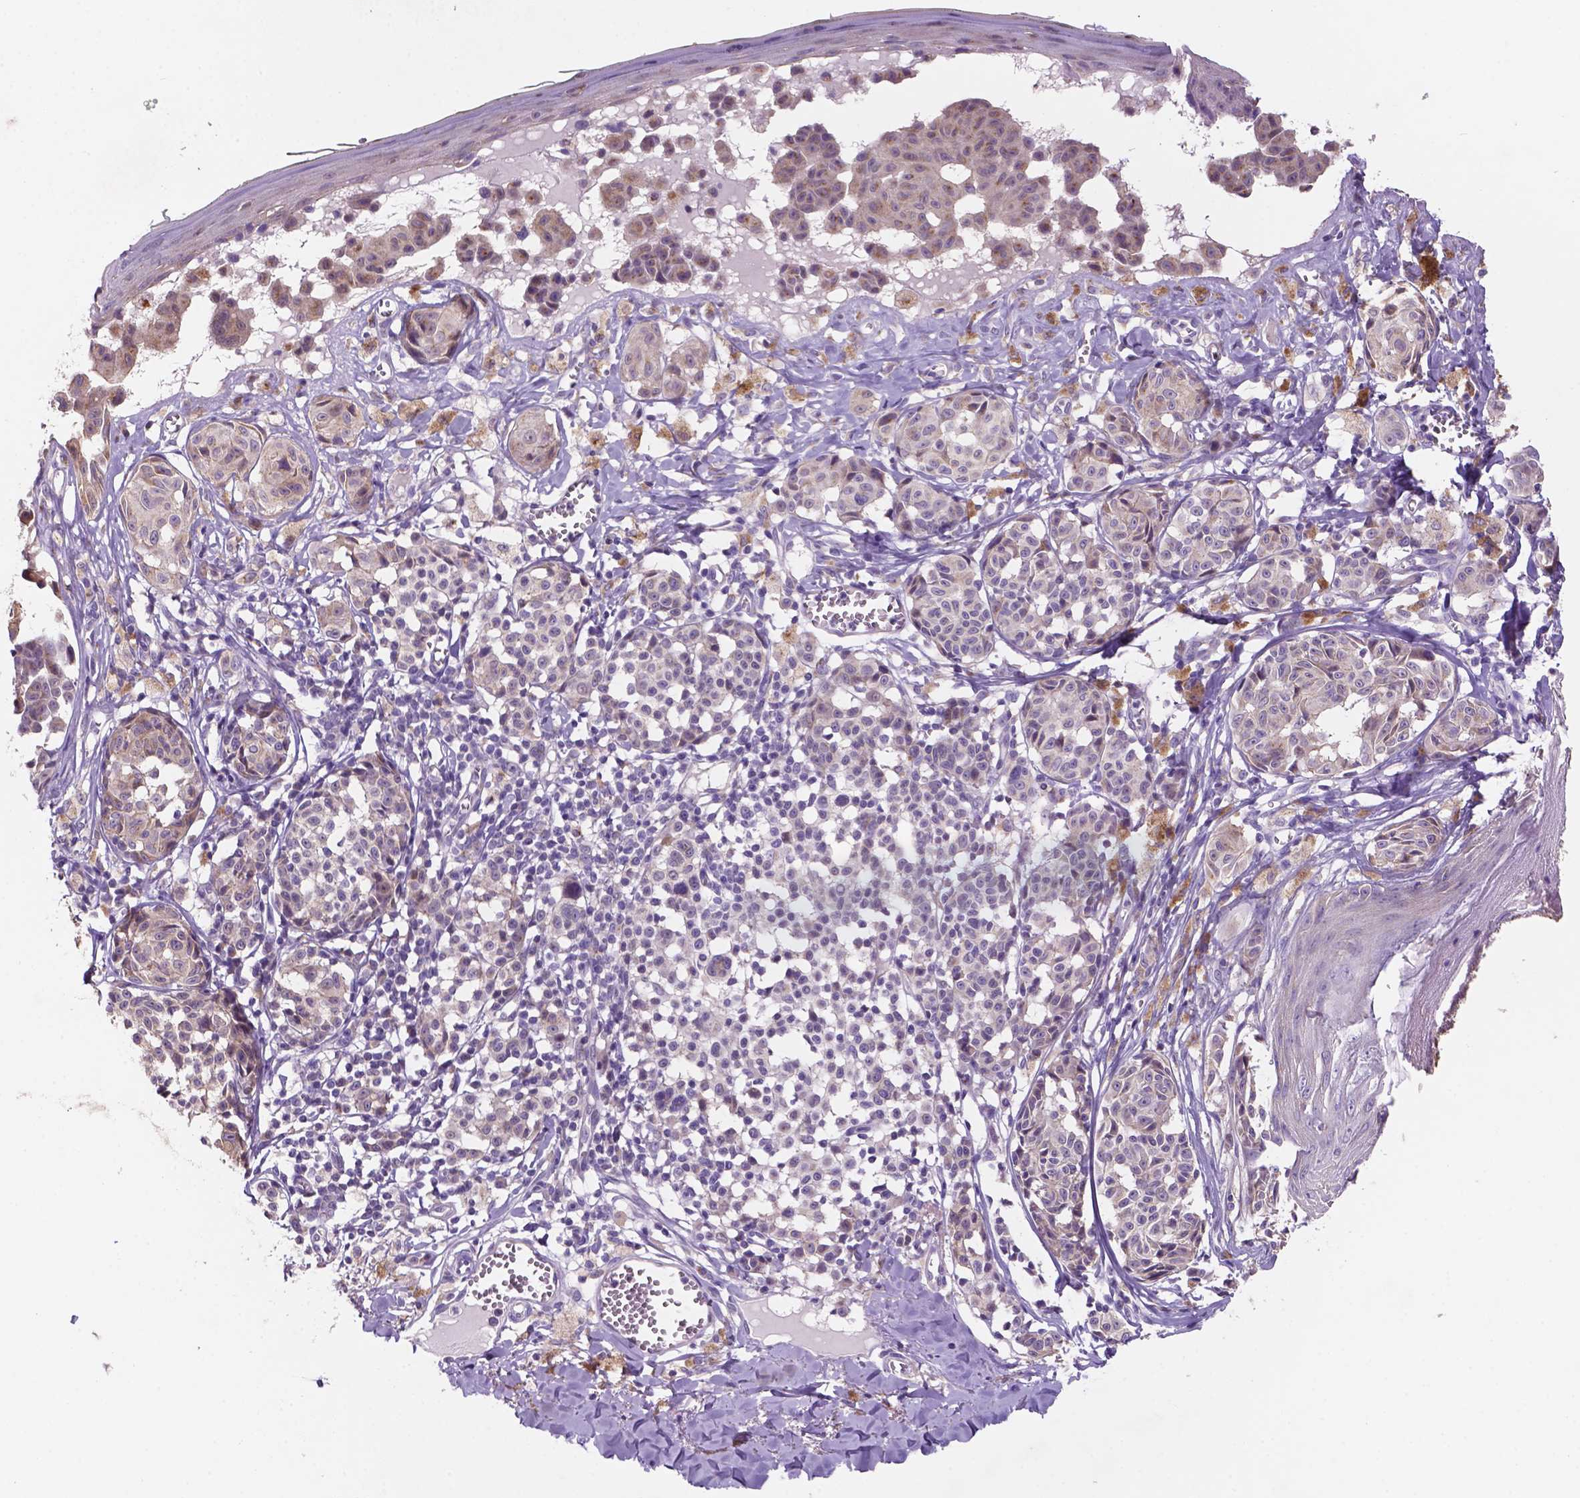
{"staining": {"intensity": "negative", "quantity": "none", "location": "none"}, "tissue": "melanoma", "cell_type": "Tumor cells", "image_type": "cancer", "snomed": [{"axis": "morphology", "description": "Malignant melanoma, NOS"}, {"axis": "topography", "description": "Skin"}], "caption": "Malignant melanoma was stained to show a protein in brown. There is no significant staining in tumor cells.", "gene": "MKRN2OS", "patient": {"sex": "female", "age": 43}}